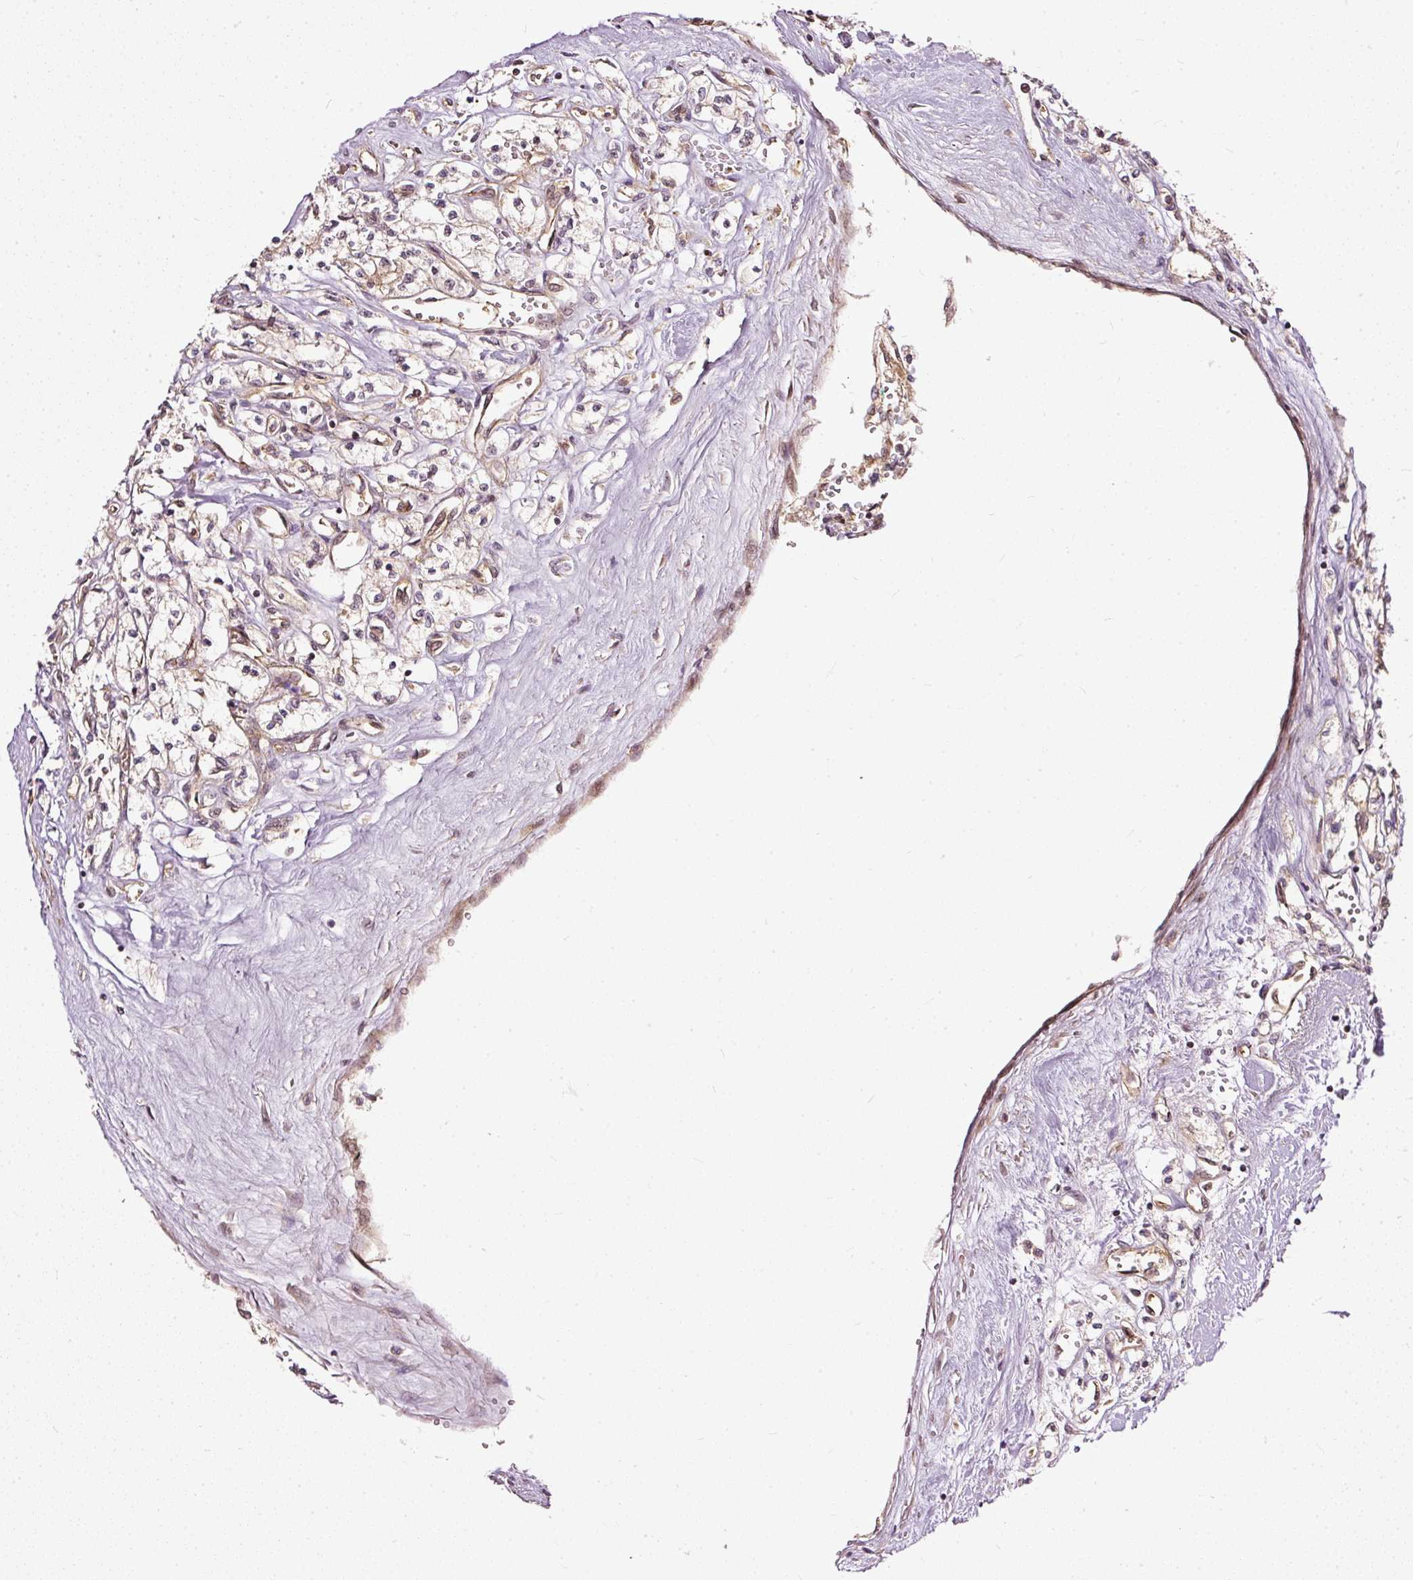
{"staining": {"intensity": "negative", "quantity": "none", "location": "none"}, "tissue": "renal cancer", "cell_type": "Tumor cells", "image_type": "cancer", "snomed": [{"axis": "morphology", "description": "Adenocarcinoma, NOS"}, {"axis": "topography", "description": "Kidney"}], "caption": "The photomicrograph displays no staining of tumor cells in renal cancer (adenocarcinoma). (Stains: DAB IHC with hematoxylin counter stain, Microscopy: brightfield microscopy at high magnification).", "gene": "MIF4GD", "patient": {"sex": "male", "age": 56}}